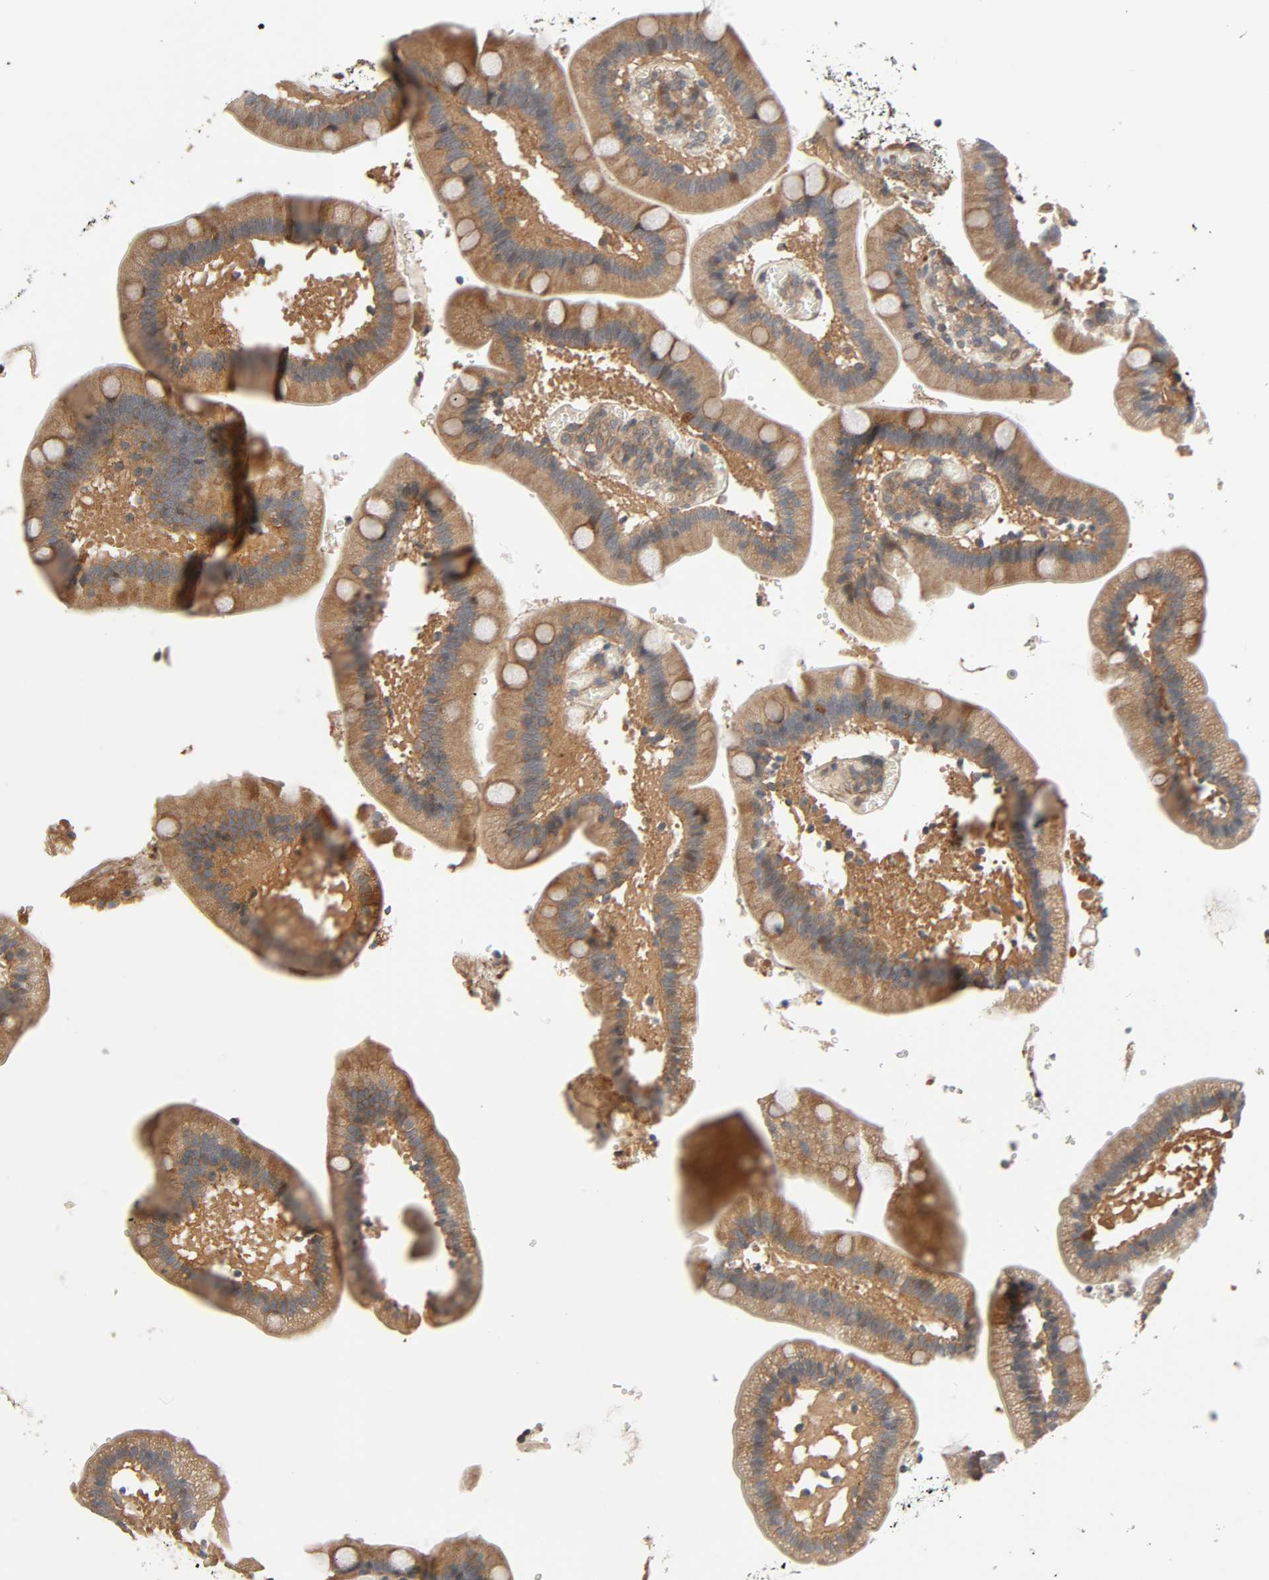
{"staining": {"intensity": "moderate", "quantity": ">75%", "location": "cytoplasmic/membranous"}, "tissue": "duodenum", "cell_type": "Glandular cells", "image_type": "normal", "snomed": [{"axis": "morphology", "description": "Normal tissue, NOS"}, {"axis": "topography", "description": "Duodenum"}], "caption": "IHC staining of normal duodenum, which shows medium levels of moderate cytoplasmic/membranous expression in about >75% of glandular cells indicating moderate cytoplasmic/membranous protein expression. The staining was performed using DAB (brown) for protein detection and nuclei were counterstained in hematoxylin (blue).", "gene": "PPP2R1B", "patient": {"sex": "male", "age": 66}}